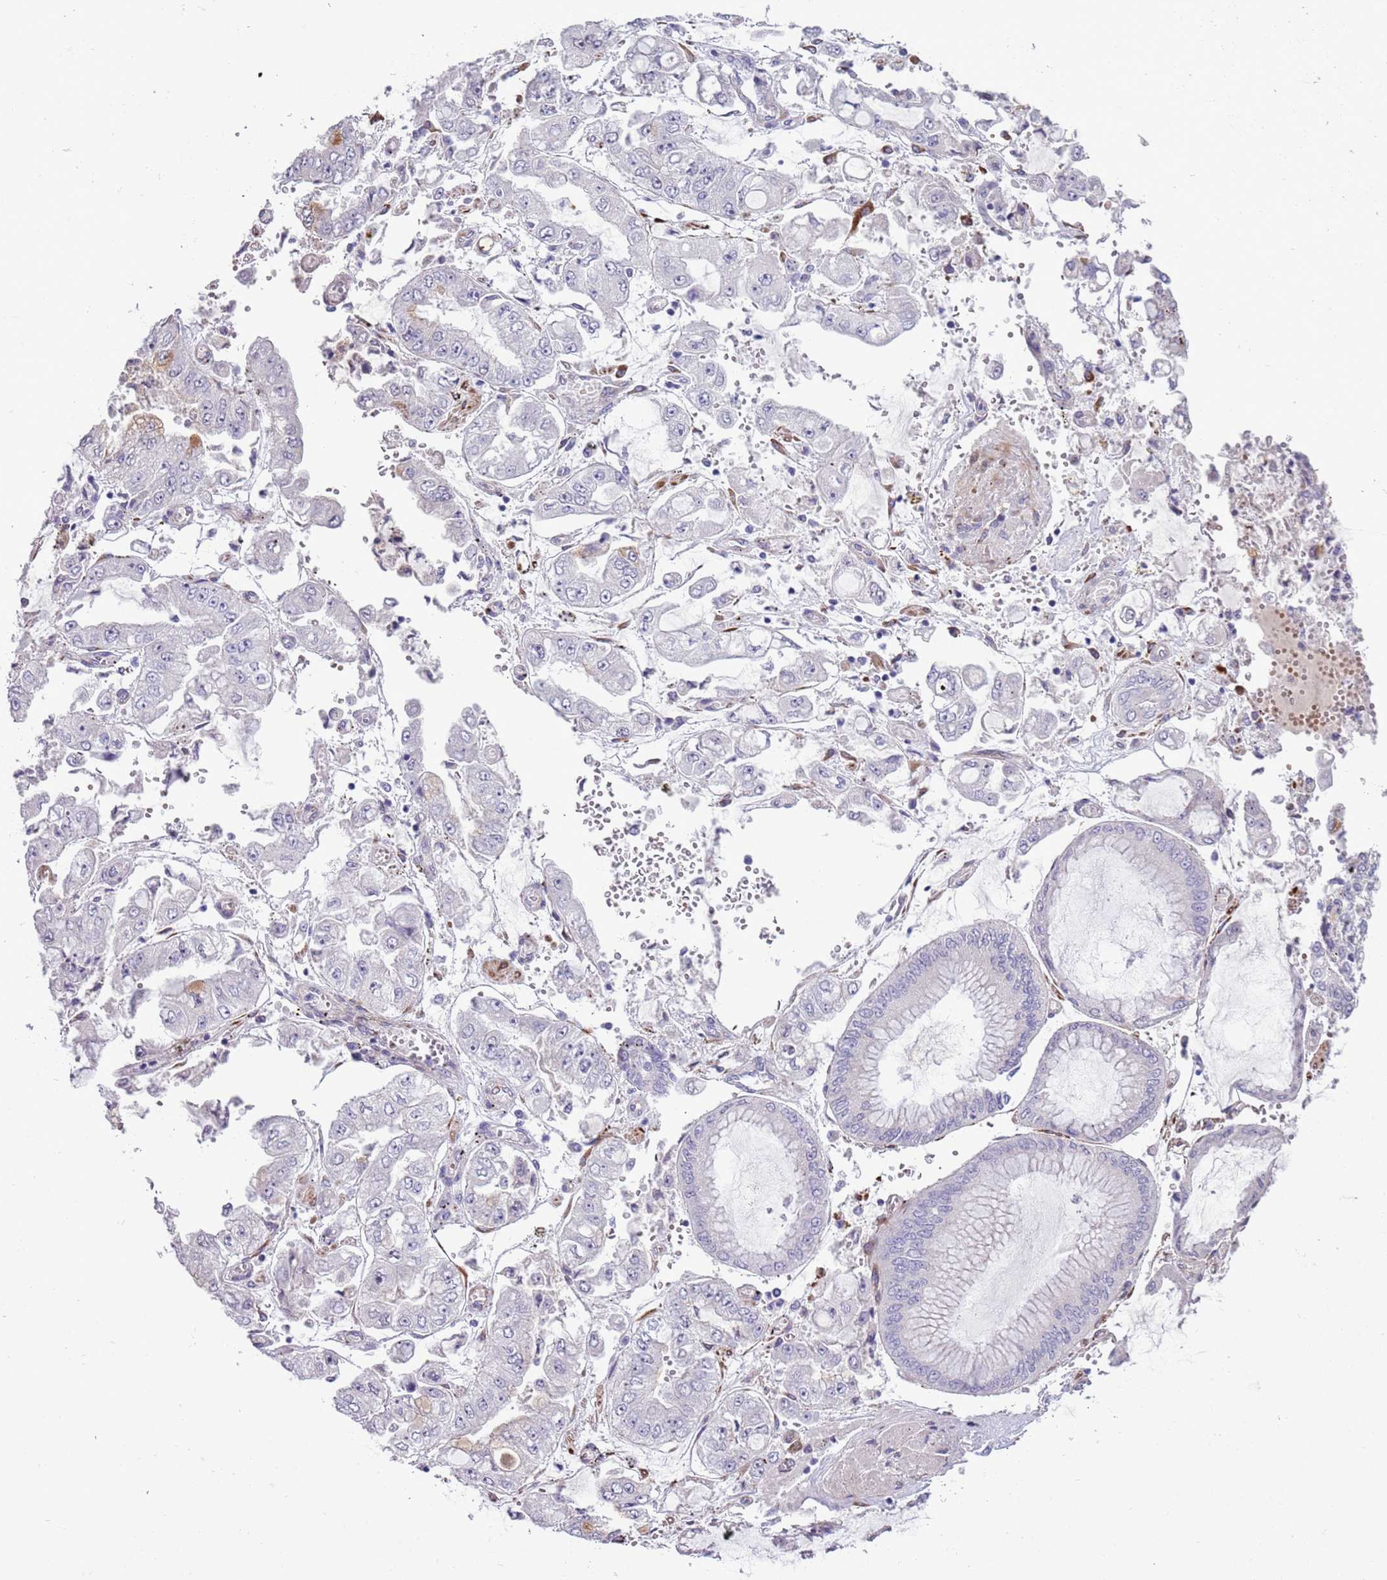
{"staining": {"intensity": "negative", "quantity": "none", "location": "none"}, "tissue": "stomach cancer", "cell_type": "Tumor cells", "image_type": "cancer", "snomed": [{"axis": "morphology", "description": "Adenocarcinoma, NOS"}, {"axis": "topography", "description": "Stomach"}], "caption": "Photomicrograph shows no significant protein positivity in tumor cells of stomach adenocarcinoma.", "gene": "MRPL32", "patient": {"sex": "male", "age": 76}}